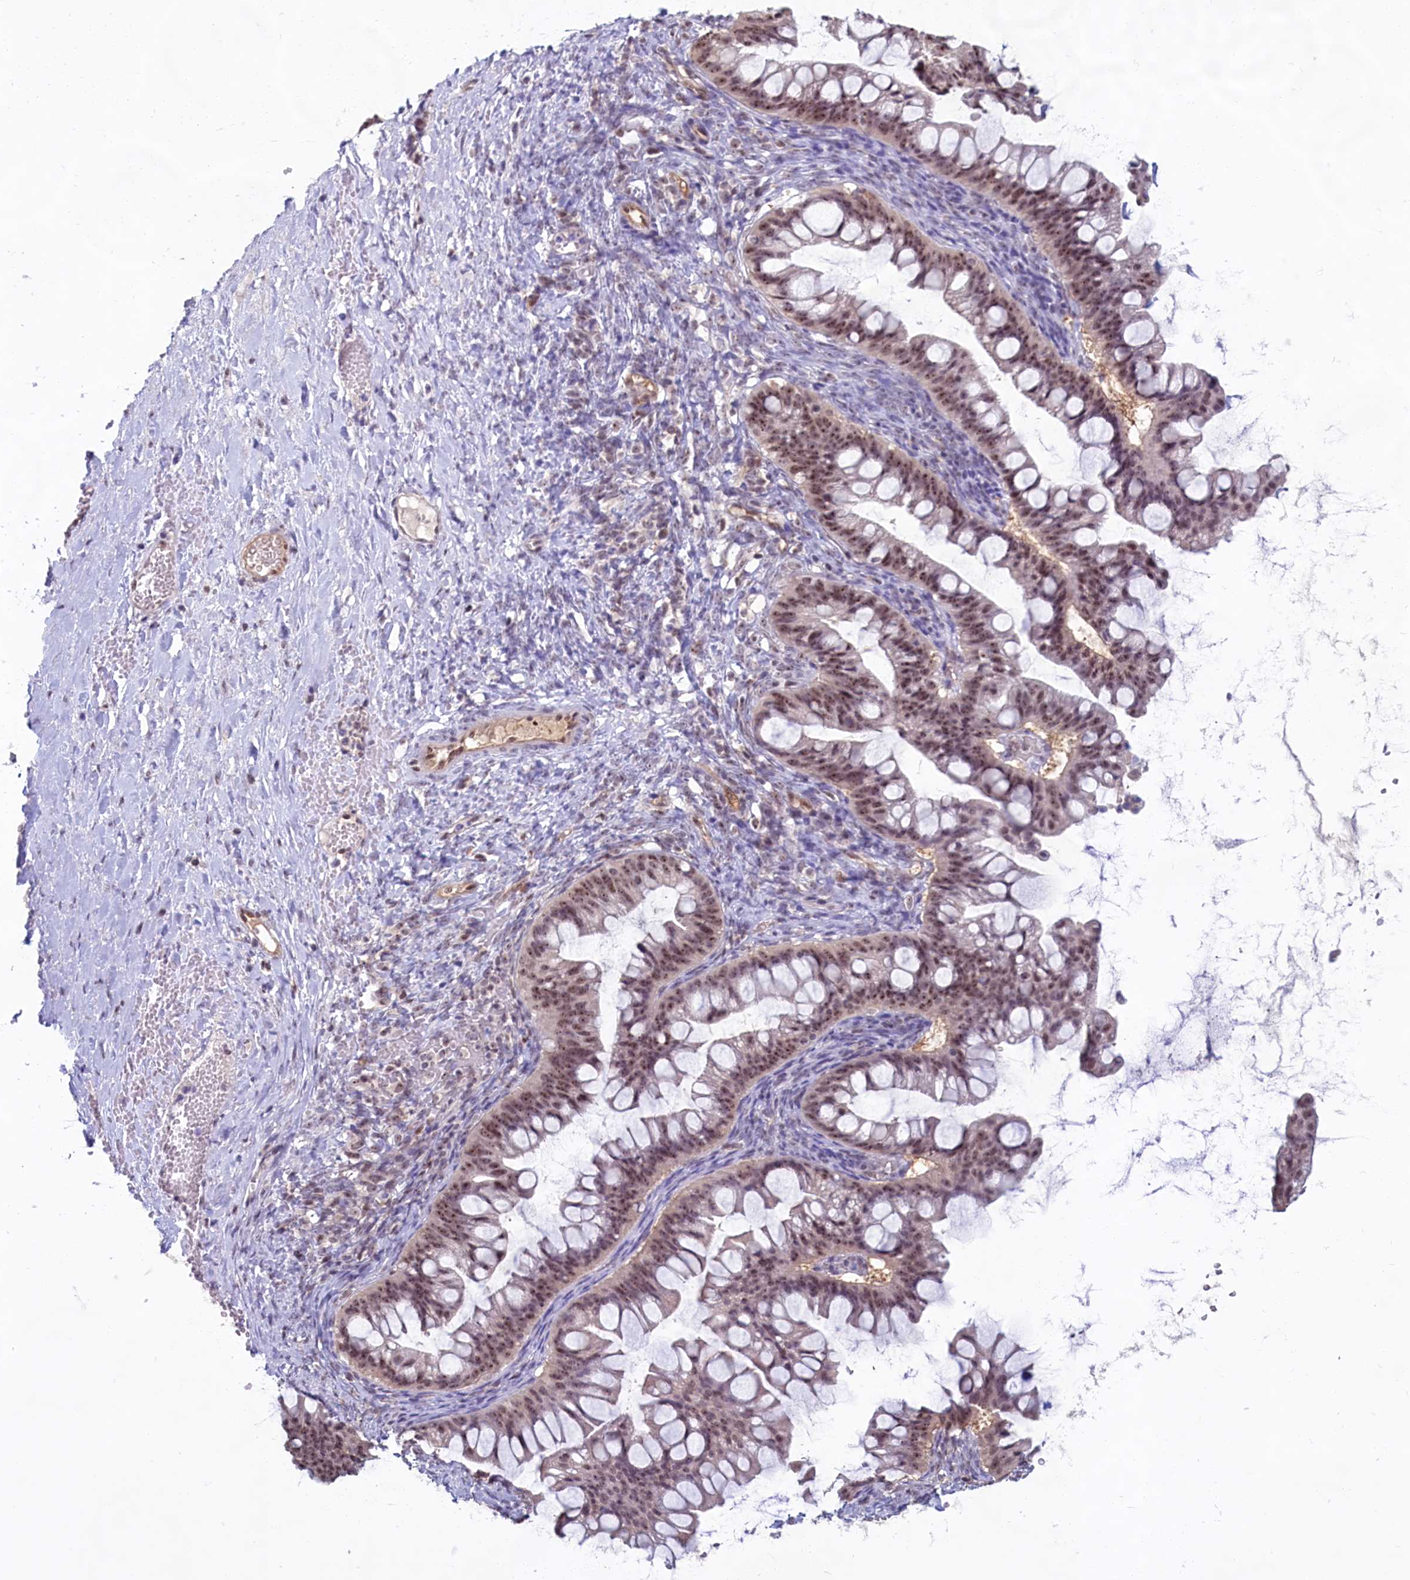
{"staining": {"intensity": "moderate", "quantity": ">75%", "location": "nuclear"}, "tissue": "ovarian cancer", "cell_type": "Tumor cells", "image_type": "cancer", "snomed": [{"axis": "morphology", "description": "Cystadenocarcinoma, mucinous, NOS"}, {"axis": "topography", "description": "Ovary"}], "caption": "Immunohistochemical staining of ovarian mucinous cystadenocarcinoma demonstrates medium levels of moderate nuclear staining in about >75% of tumor cells. The staining was performed using DAB (3,3'-diaminobenzidine) to visualize the protein expression in brown, while the nuclei were stained in blue with hematoxylin (Magnification: 20x).", "gene": "C1D", "patient": {"sex": "female", "age": 73}}